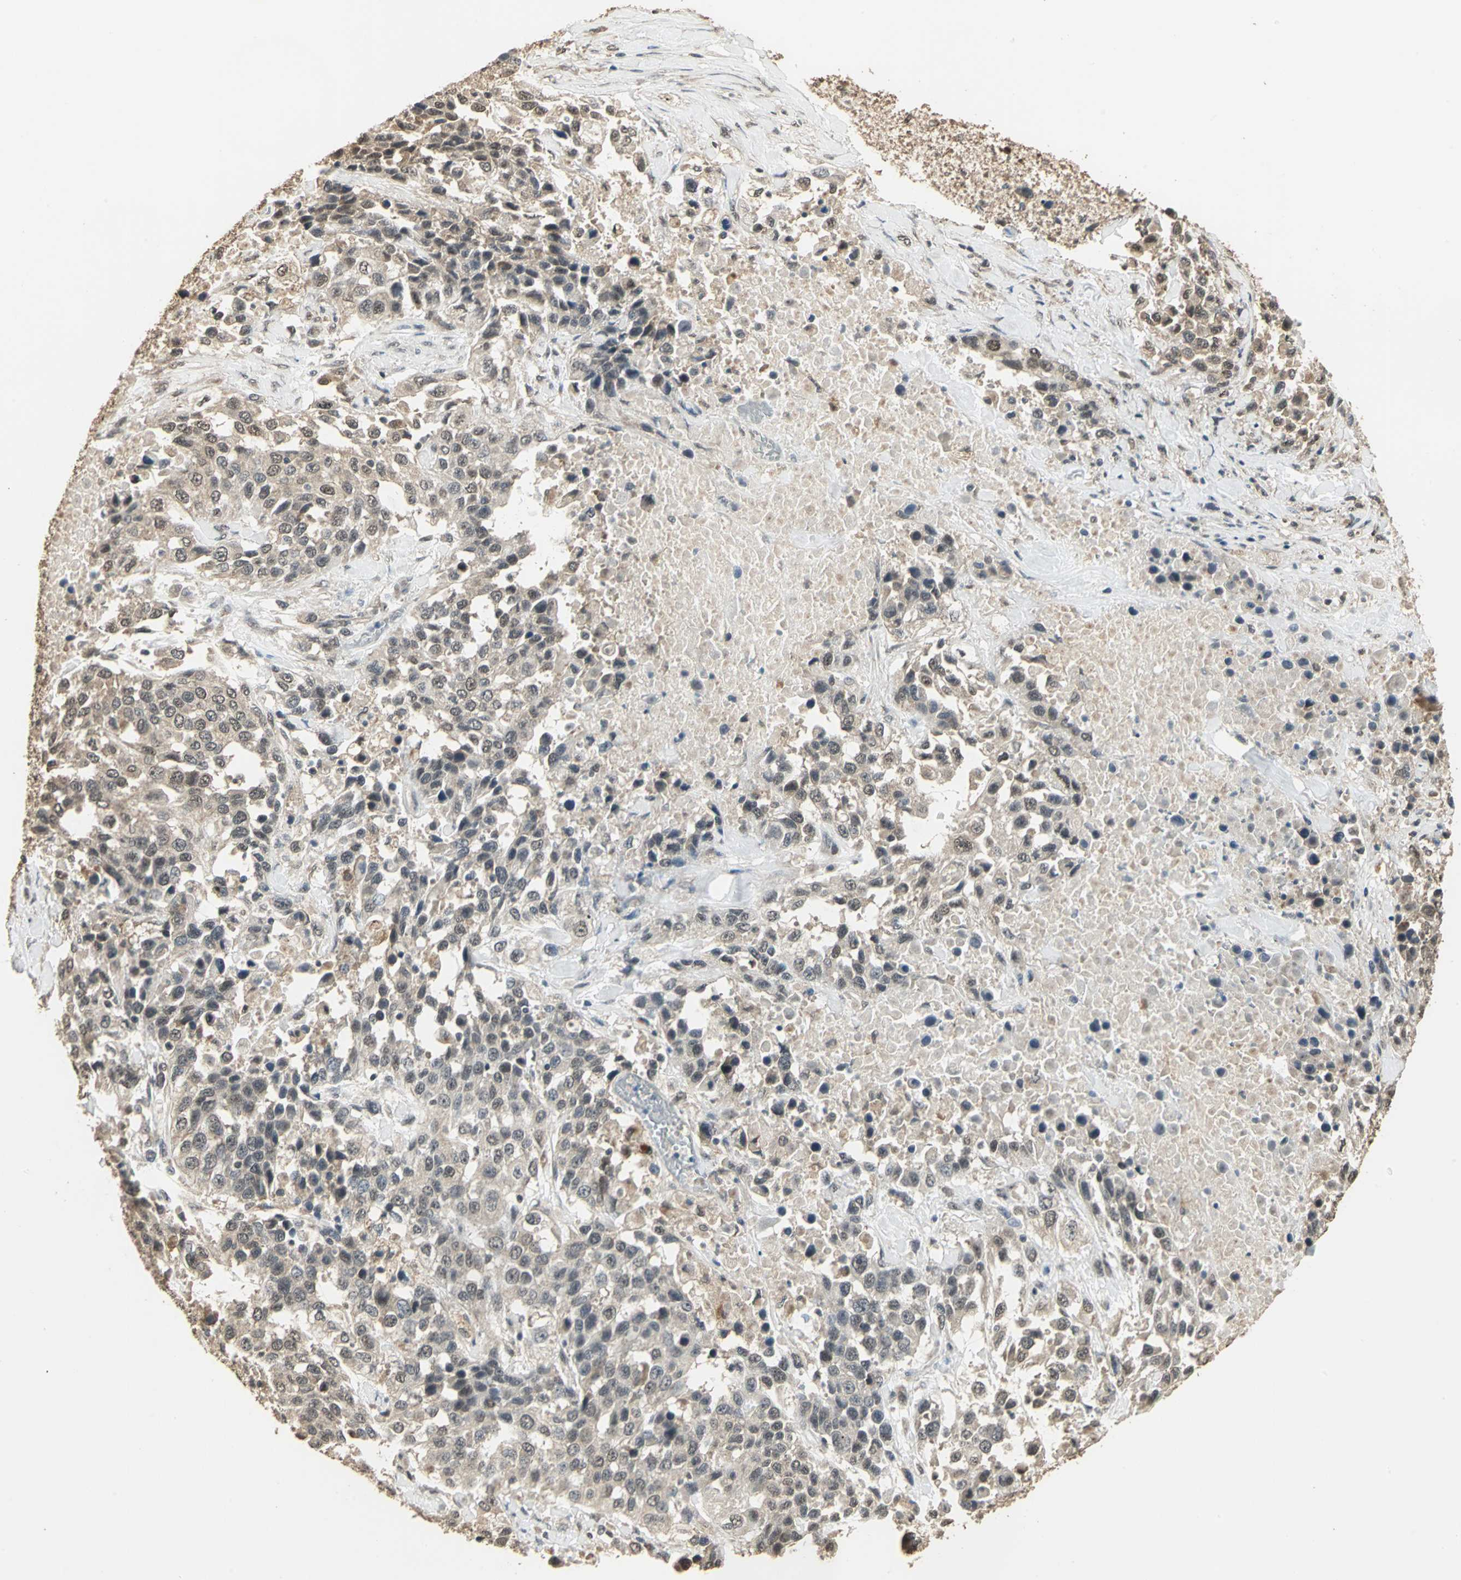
{"staining": {"intensity": "weak", "quantity": "25%-75%", "location": "cytoplasmic/membranous"}, "tissue": "urothelial cancer", "cell_type": "Tumor cells", "image_type": "cancer", "snomed": [{"axis": "morphology", "description": "Urothelial carcinoma, High grade"}, {"axis": "topography", "description": "Urinary bladder"}], "caption": "High-grade urothelial carcinoma tissue reveals weak cytoplasmic/membranous positivity in approximately 25%-75% of tumor cells, visualized by immunohistochemistry. The protein is shown in brown color, while the nuclei are stained blue.", "gene": "UCHL5", "patient": {"sex": "female", "age": 80}}